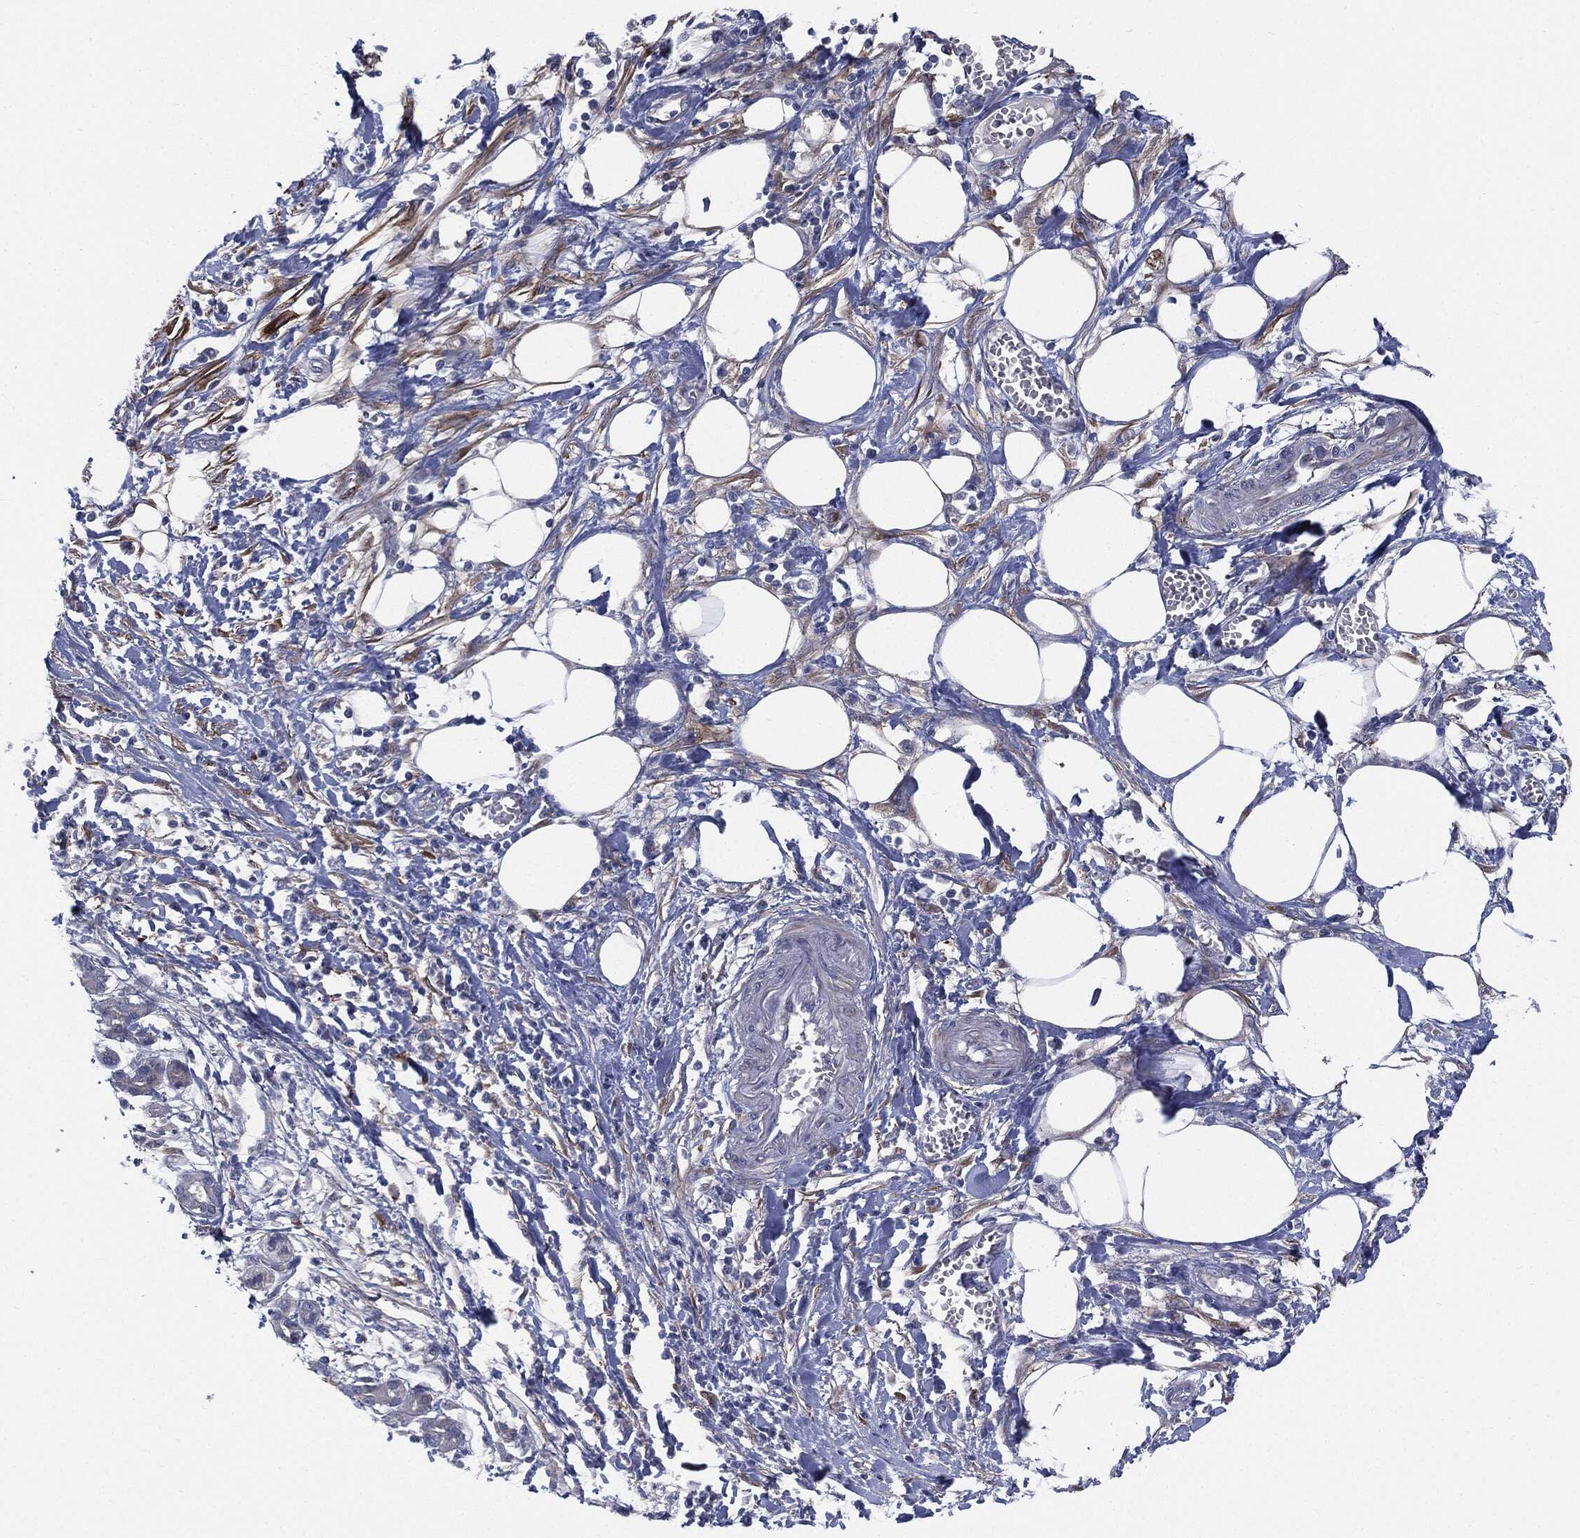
{"staining": {"intensity": "negative", "quantity": "none", "location": "none"}, "tissue": "pancreatic cancer", "cell_type": "Tumor cells", "image_type": "cancer", "snomed": [{"axis": "morphology", "description": "Adenocarcinoma, NOS"}, {"axis": "topography", "description": "Pancreas"}], "caption": "Protein analysis of adenocarcinoma (pancreatic) displays no significant staining in tumor cells.", "gene": "KRT5", "patient": {"sex": "male", "age": 72}}